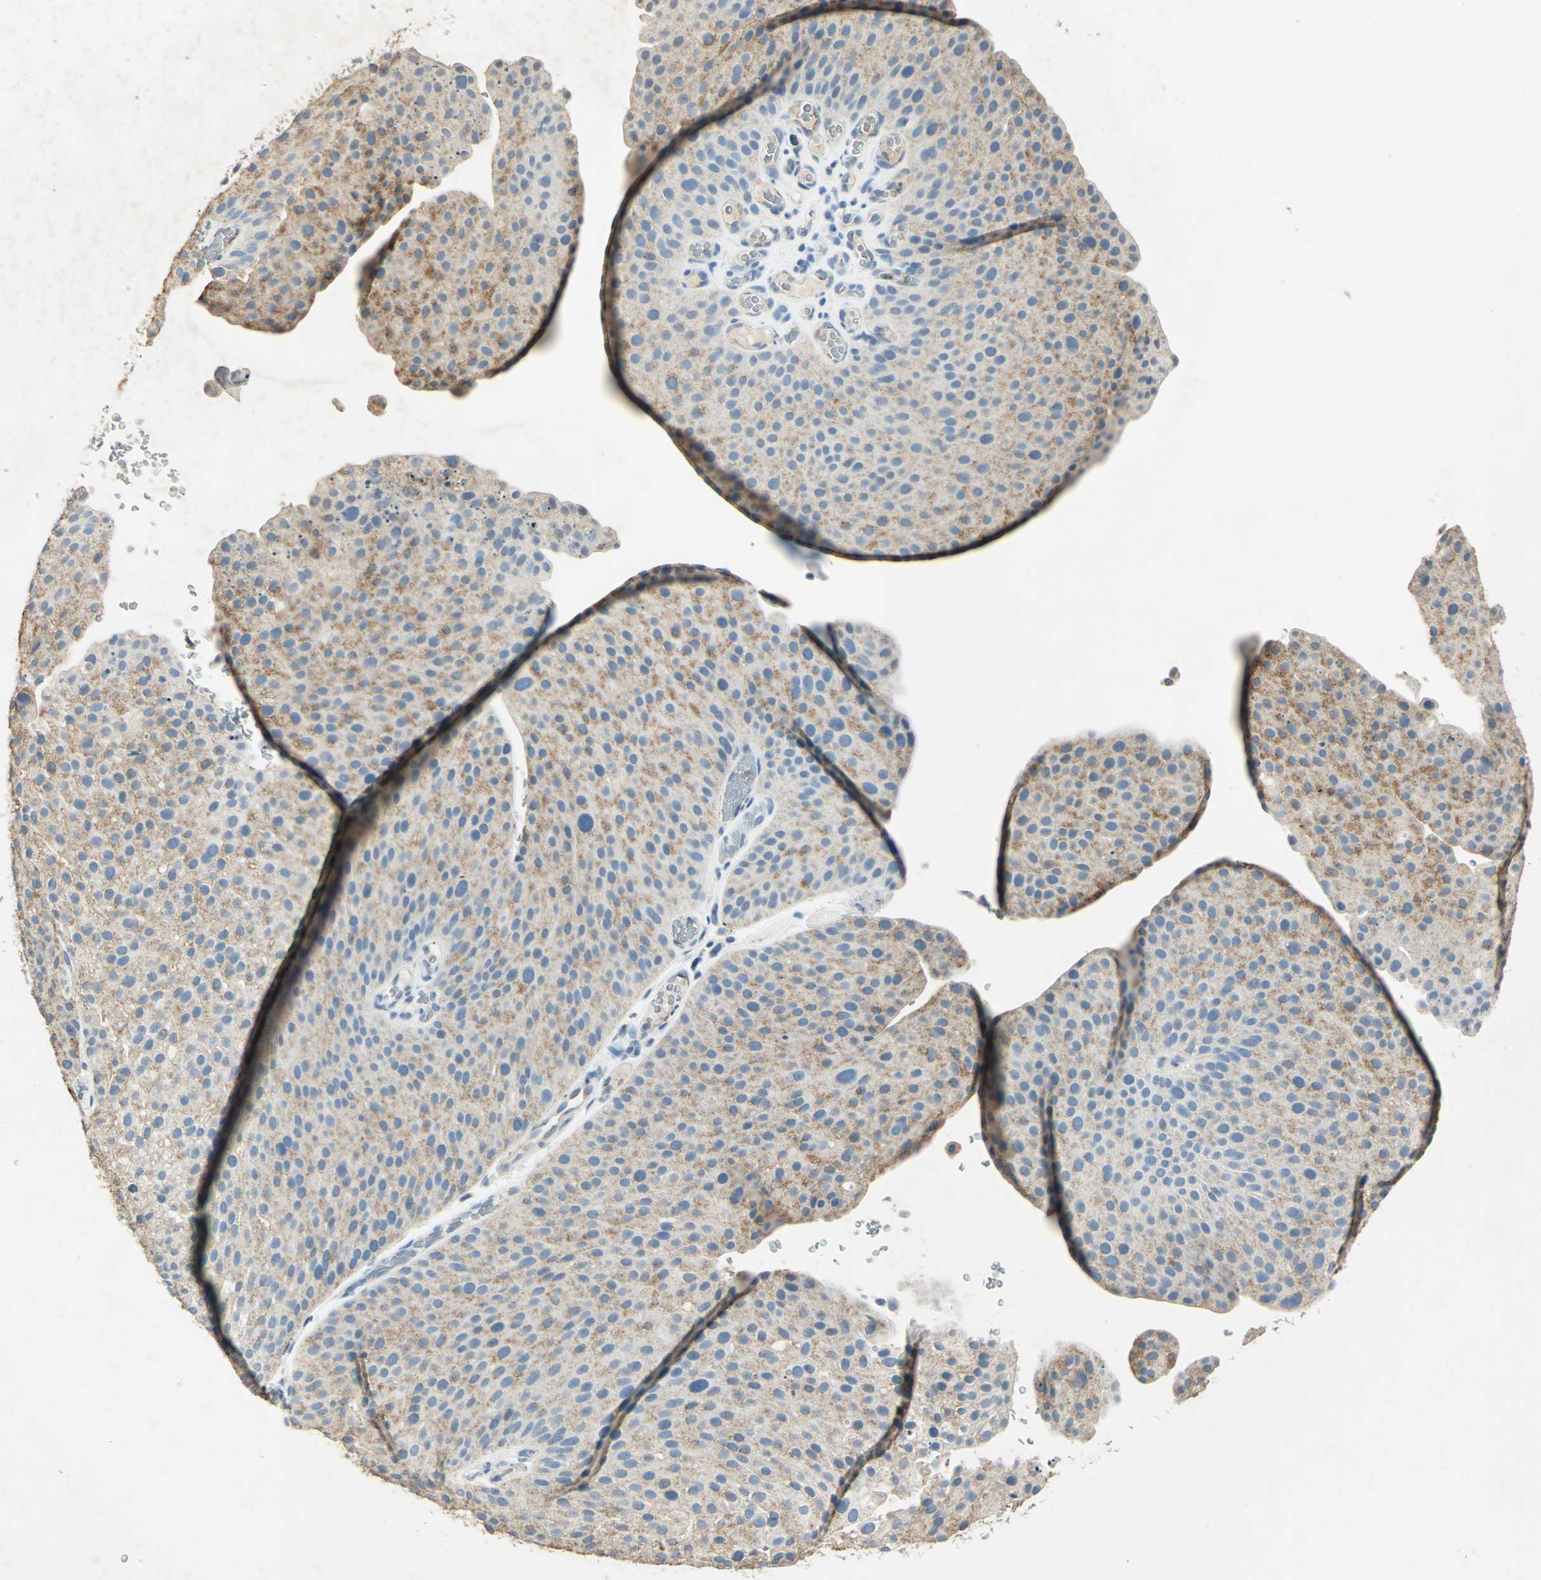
{"staining": {"intensity": "weak", "quantity": ">75%", "location": "cytoplasmic/membranous"}, "tissue": "urothelial cancer", "cell_type": "Tumor cells", "image_type": "cancer", "snomed": [{"axis": "morphology", "description": "Urothelial carcinoma, Low grade"}, {"axis": "topography", "description": "Smooth muscle"}, {"axis": "topography", "description": "Urinary bladder"}], "caption": "Brown immunohistochemical staining in urothelial carcinoma (low-grade) shows weak cytoplasmic/membranous staining in about >75% of tumor cells.", "gene": "CAMK2B", "patient": {"sex": "male", "age": 60}}